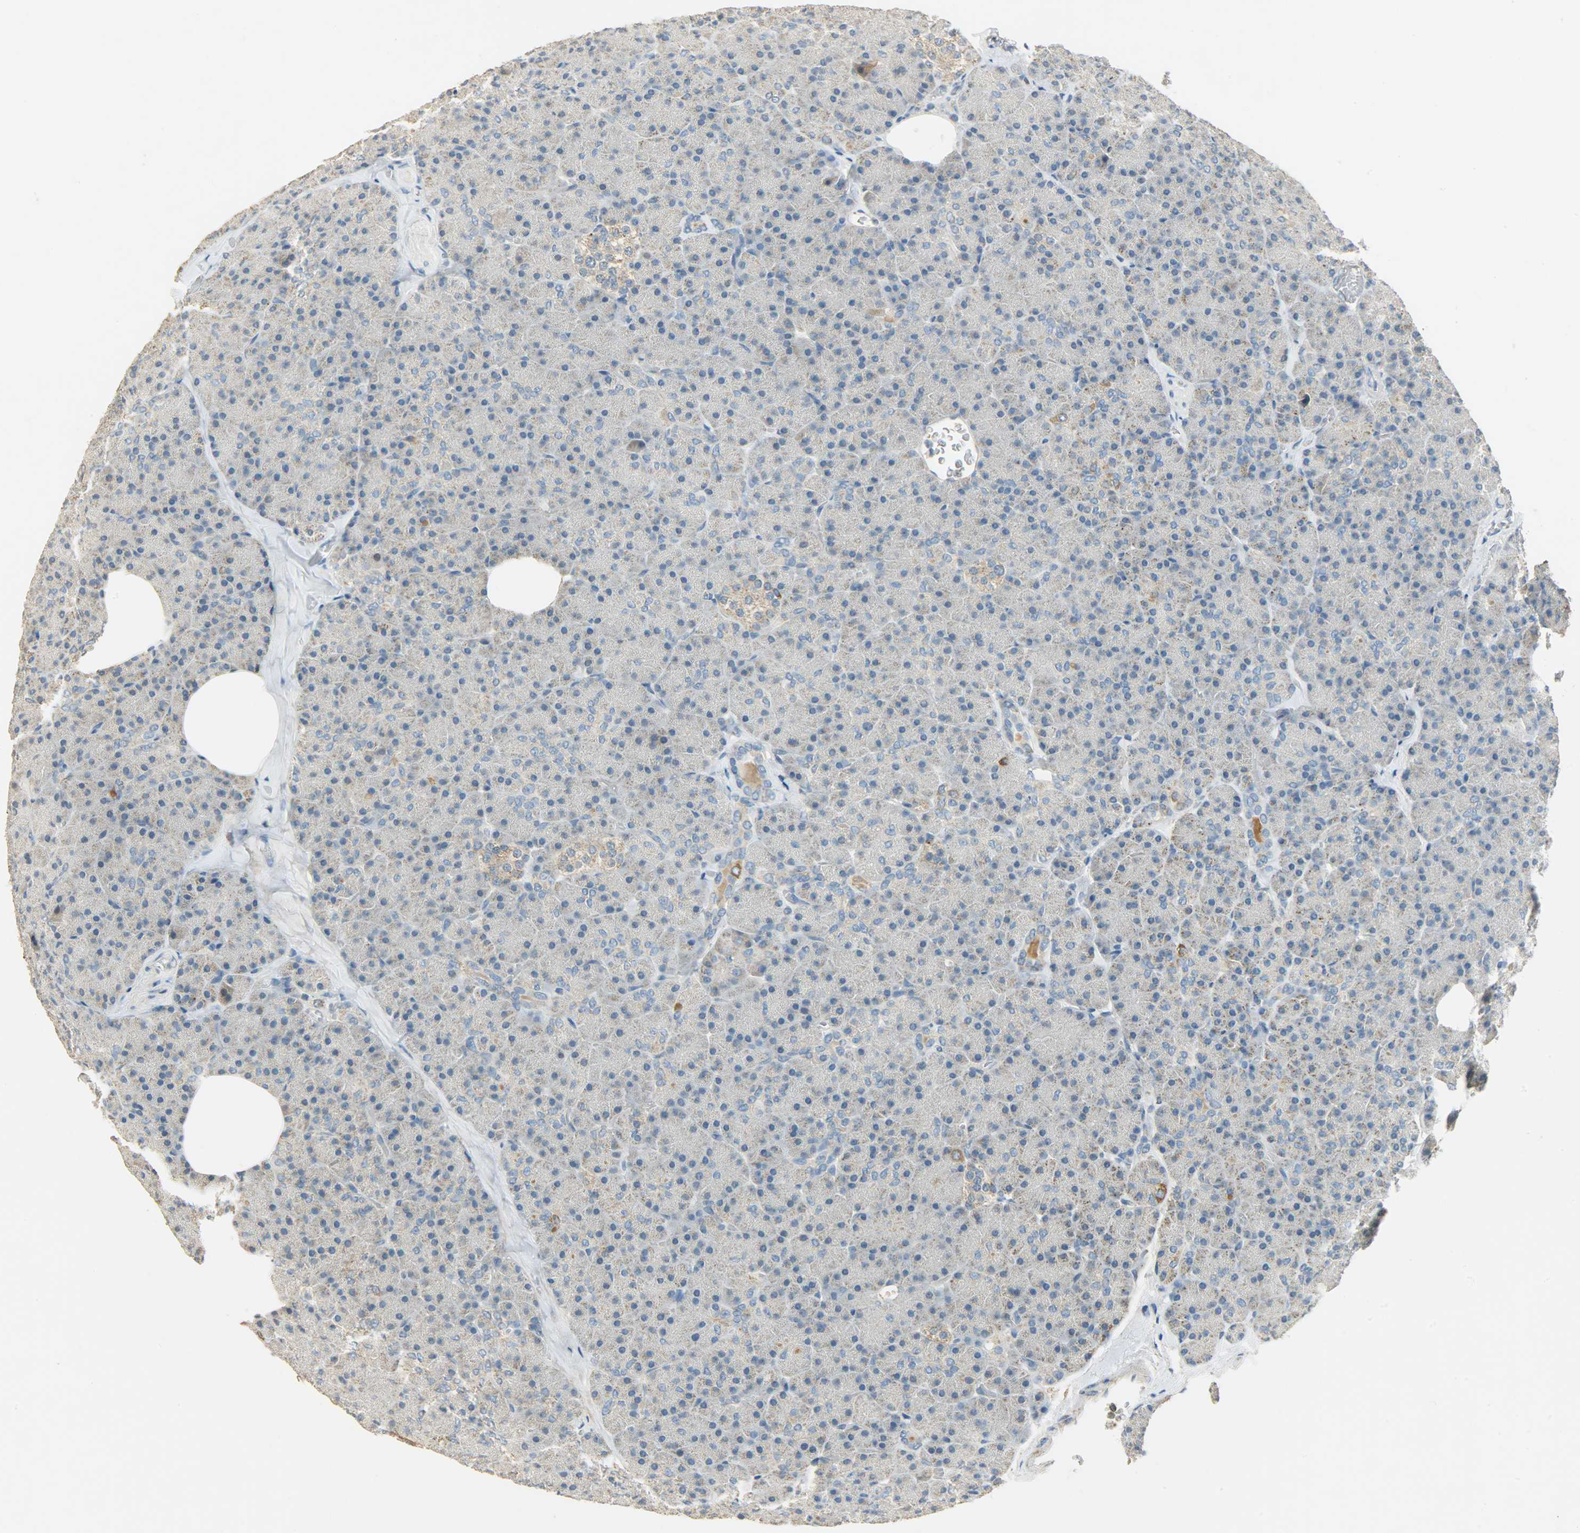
{"staining": {"intensity": "weak", "quantity": ">75%", "location": "cytoplasmic/membranous"}, "tissue": "pancreas", "cell_type": "Exocrine glandular cells", "image_type": "normal", "snomed": [{"axis": "morphology", "description": "Normal tissue, NOS"}, {"axis": "topography", "description": "Pancreas"}], "caption": "Immunohistochemistry of normal human pancreas shows low levels of weak cytoplasmic/membranous staining in about >75% of exocrine glandular cells.", "gene": "HDHD5", "patient": {"sex": "female", "age": 35}}